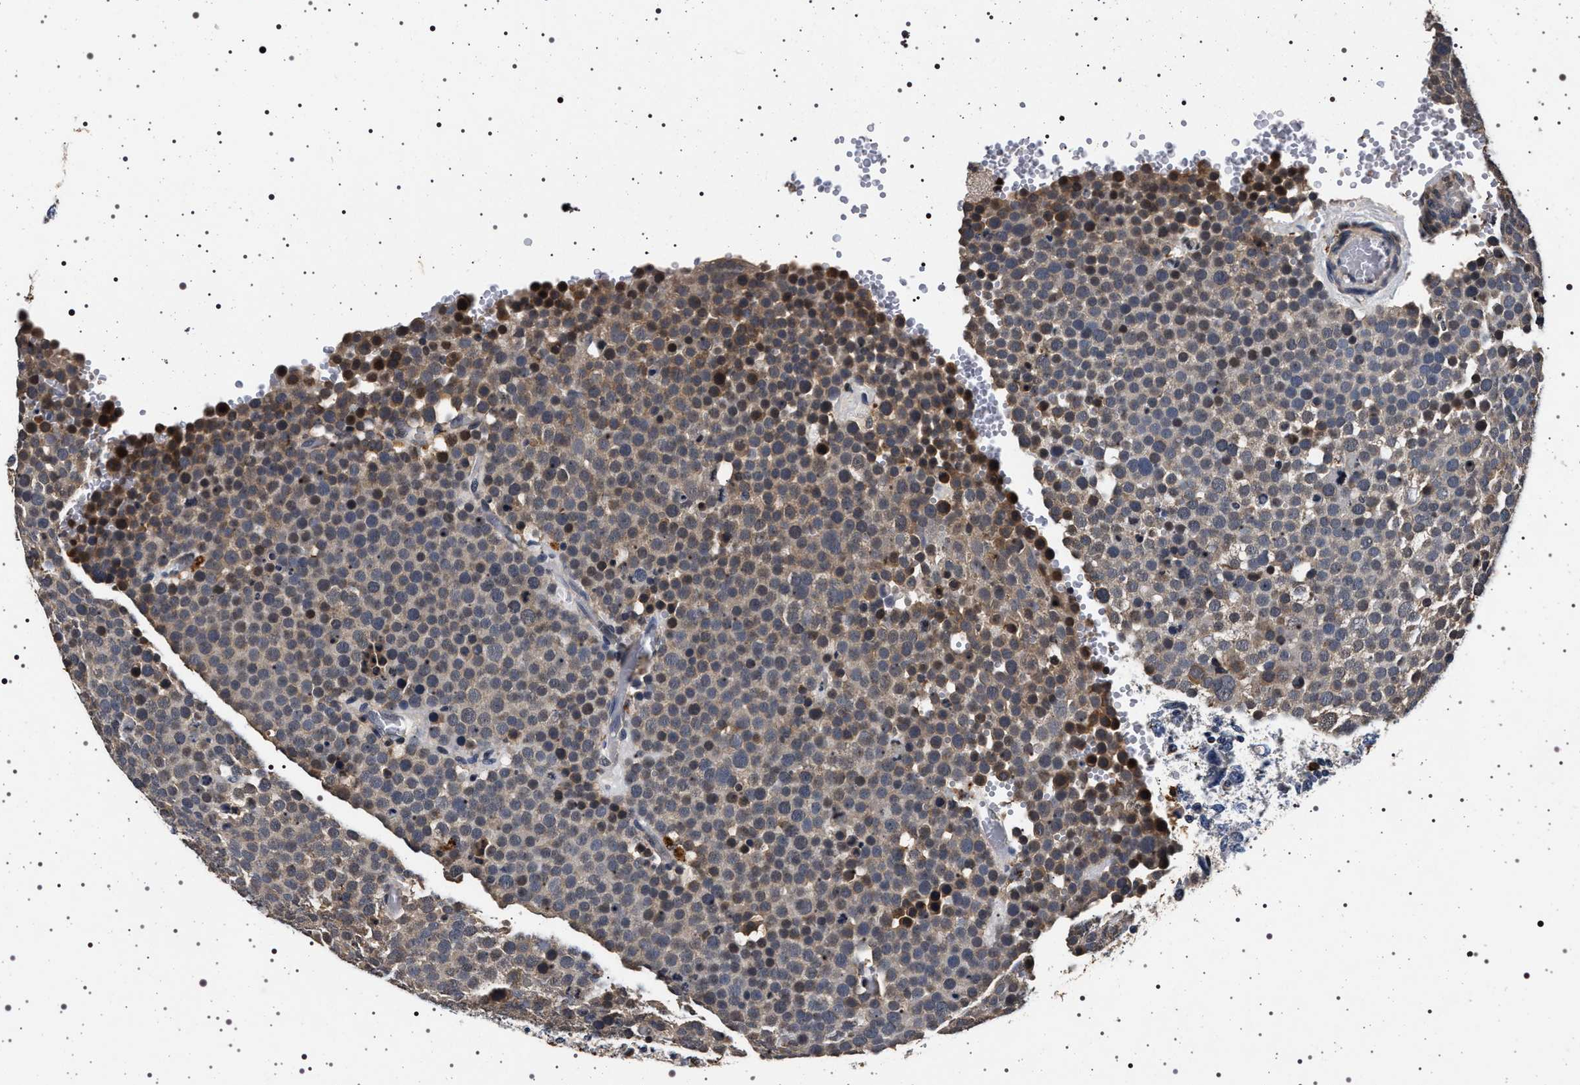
{"staining": {"intensity": "weak", "quantity": "25%-75%", "location": "cytoplasmic/membranous"}, "tissue": "testis cancer", "cell_type": "Tumor cells", "image_type": "cancer", "snomed": [{"axis": "morphology", "description": "Seminoma, NOS"}, {"axis": "topography", "description": "Testis"}], "caption": "Tumor cells display low levels of weak cytoplasmic/membranous positivity in about 25%-75% of cells in seminoma (testis).", "gene": "CDKN1B", "patient": {"sex": "male", "age": 71}}